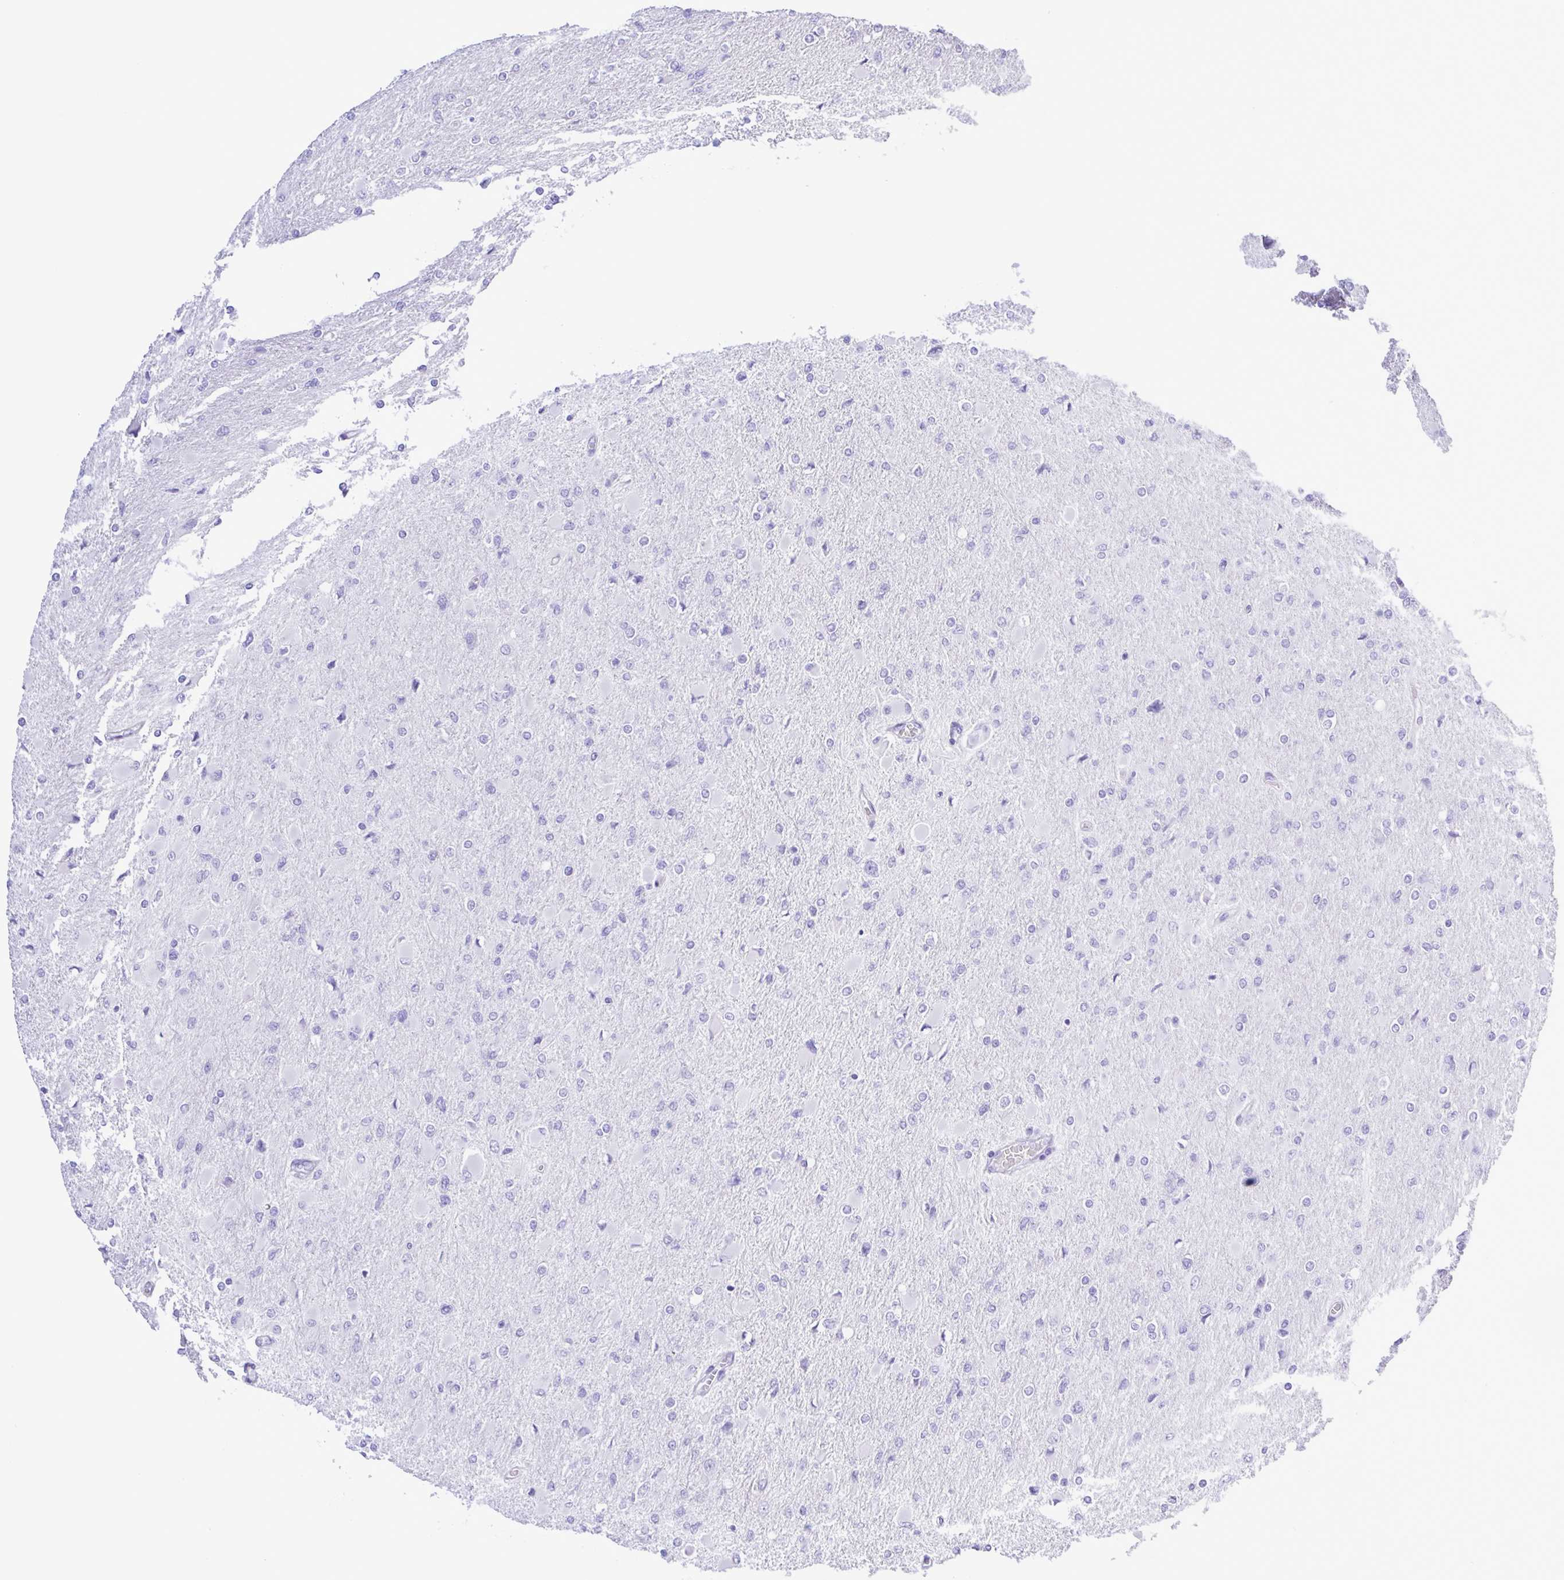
{"staining": {"intensity": "negative", "quantity": "none", "location": "none"}, "tissue": "glioma", "cell_type": "Tumor cells", "image_type": "cancer", "snomed": [{"axis": "morphology", "description": "Glioma, malignant, High grade"}, {"axis": "topography", "description": "Cerebral cortex"}], "caption": "Immunohistochemical staining of human malignant high-grade glioma exhibits no significant staining in tumor cells.", "gene": "CYP11A1", "patient": {"sex": "female", "age": 36}}